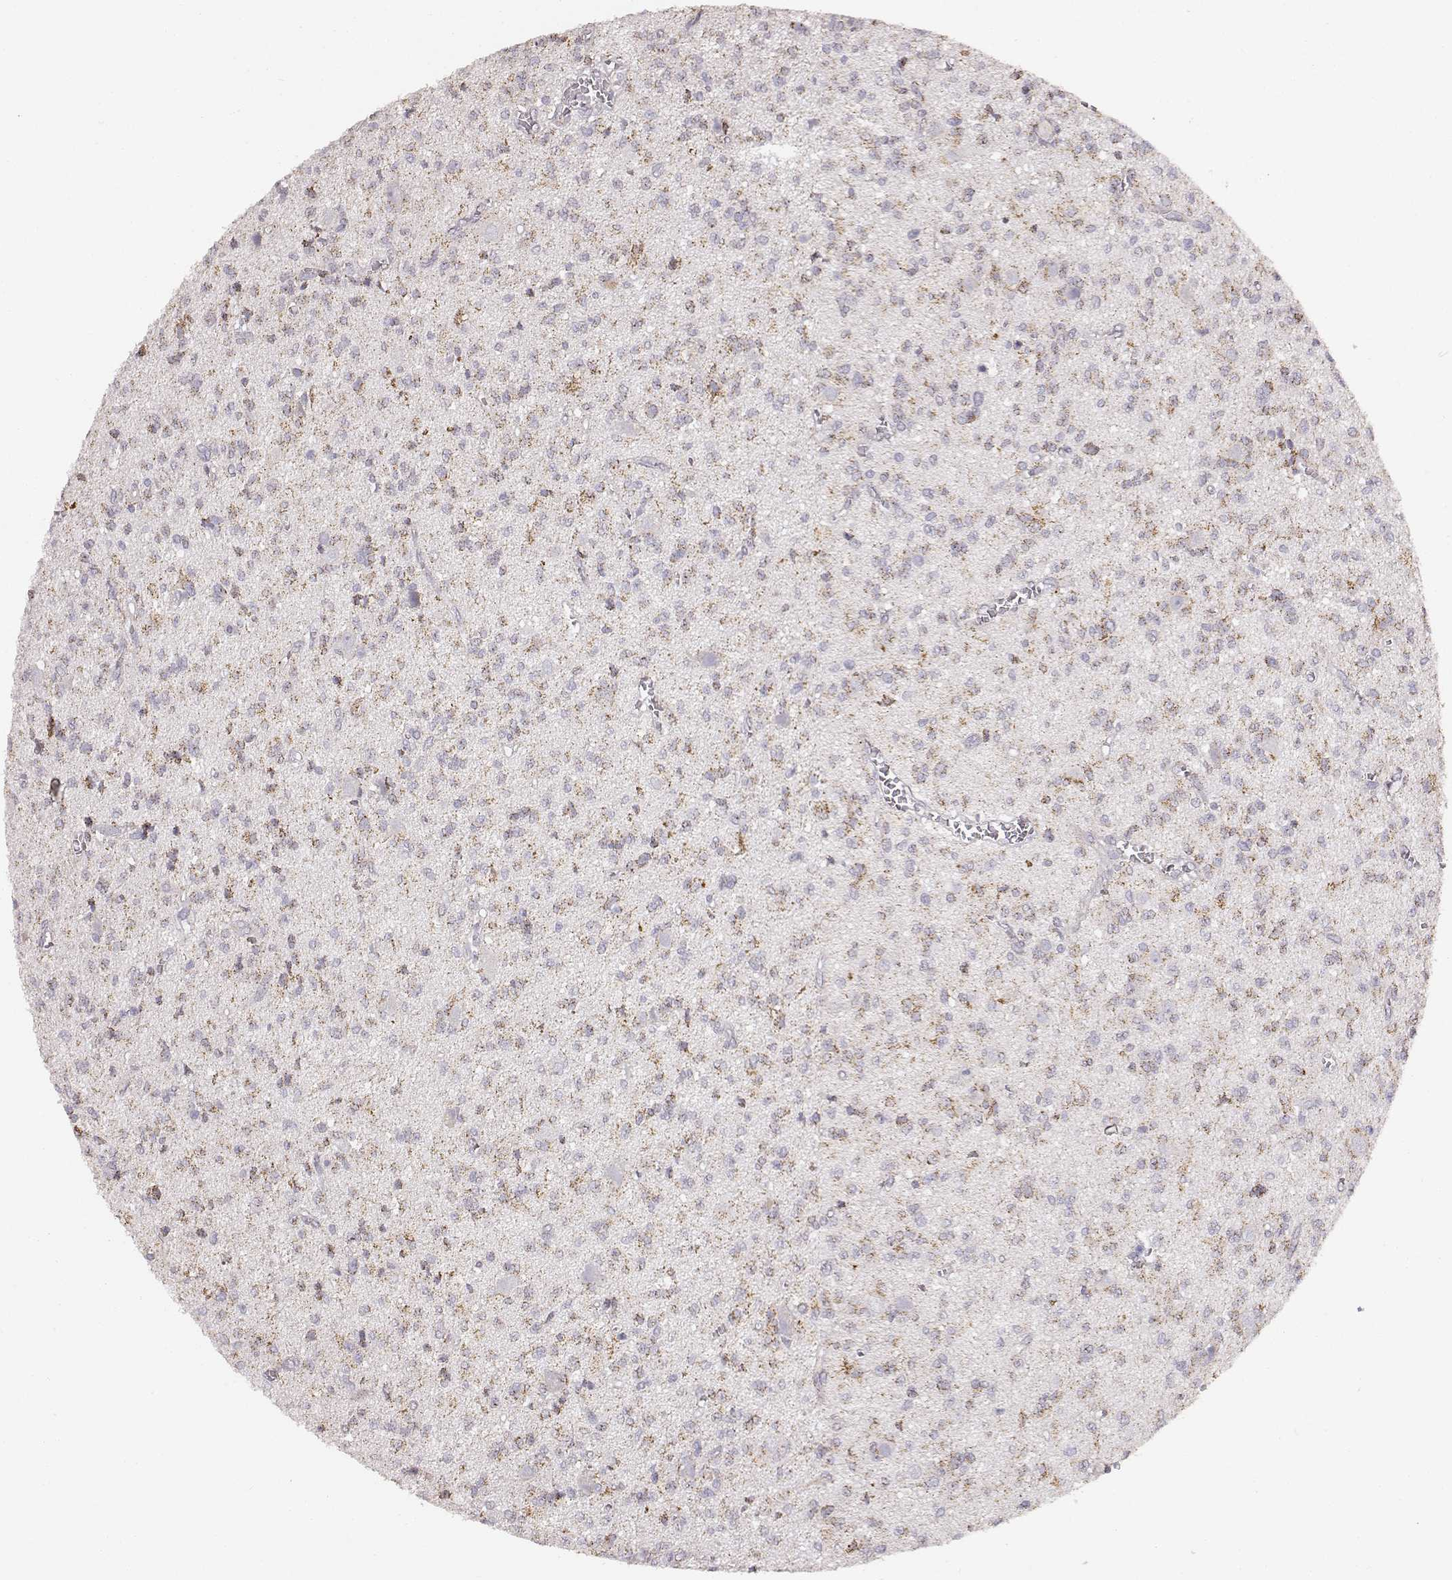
{"staining": {"intensity": "moderate", "quantity": ">75%", "location": "cytoplasmic/membranous"}, "tissue": "glioma", "cell_type": "Tumor cells", "image_type": "cancer", "snomed": [{"axis": "morphology", "description": "Glioma, malignant, Low grade"}, {"axis": "topography", "description": "Brain"}], "caption": "Glioma stained for a protein (brown) exhibits moderate cytoplasmic/membranous positive expression in about >75% of tumor cells.", "gene": "ABCD3", "patient": {"sex": "male", "age": 64}}